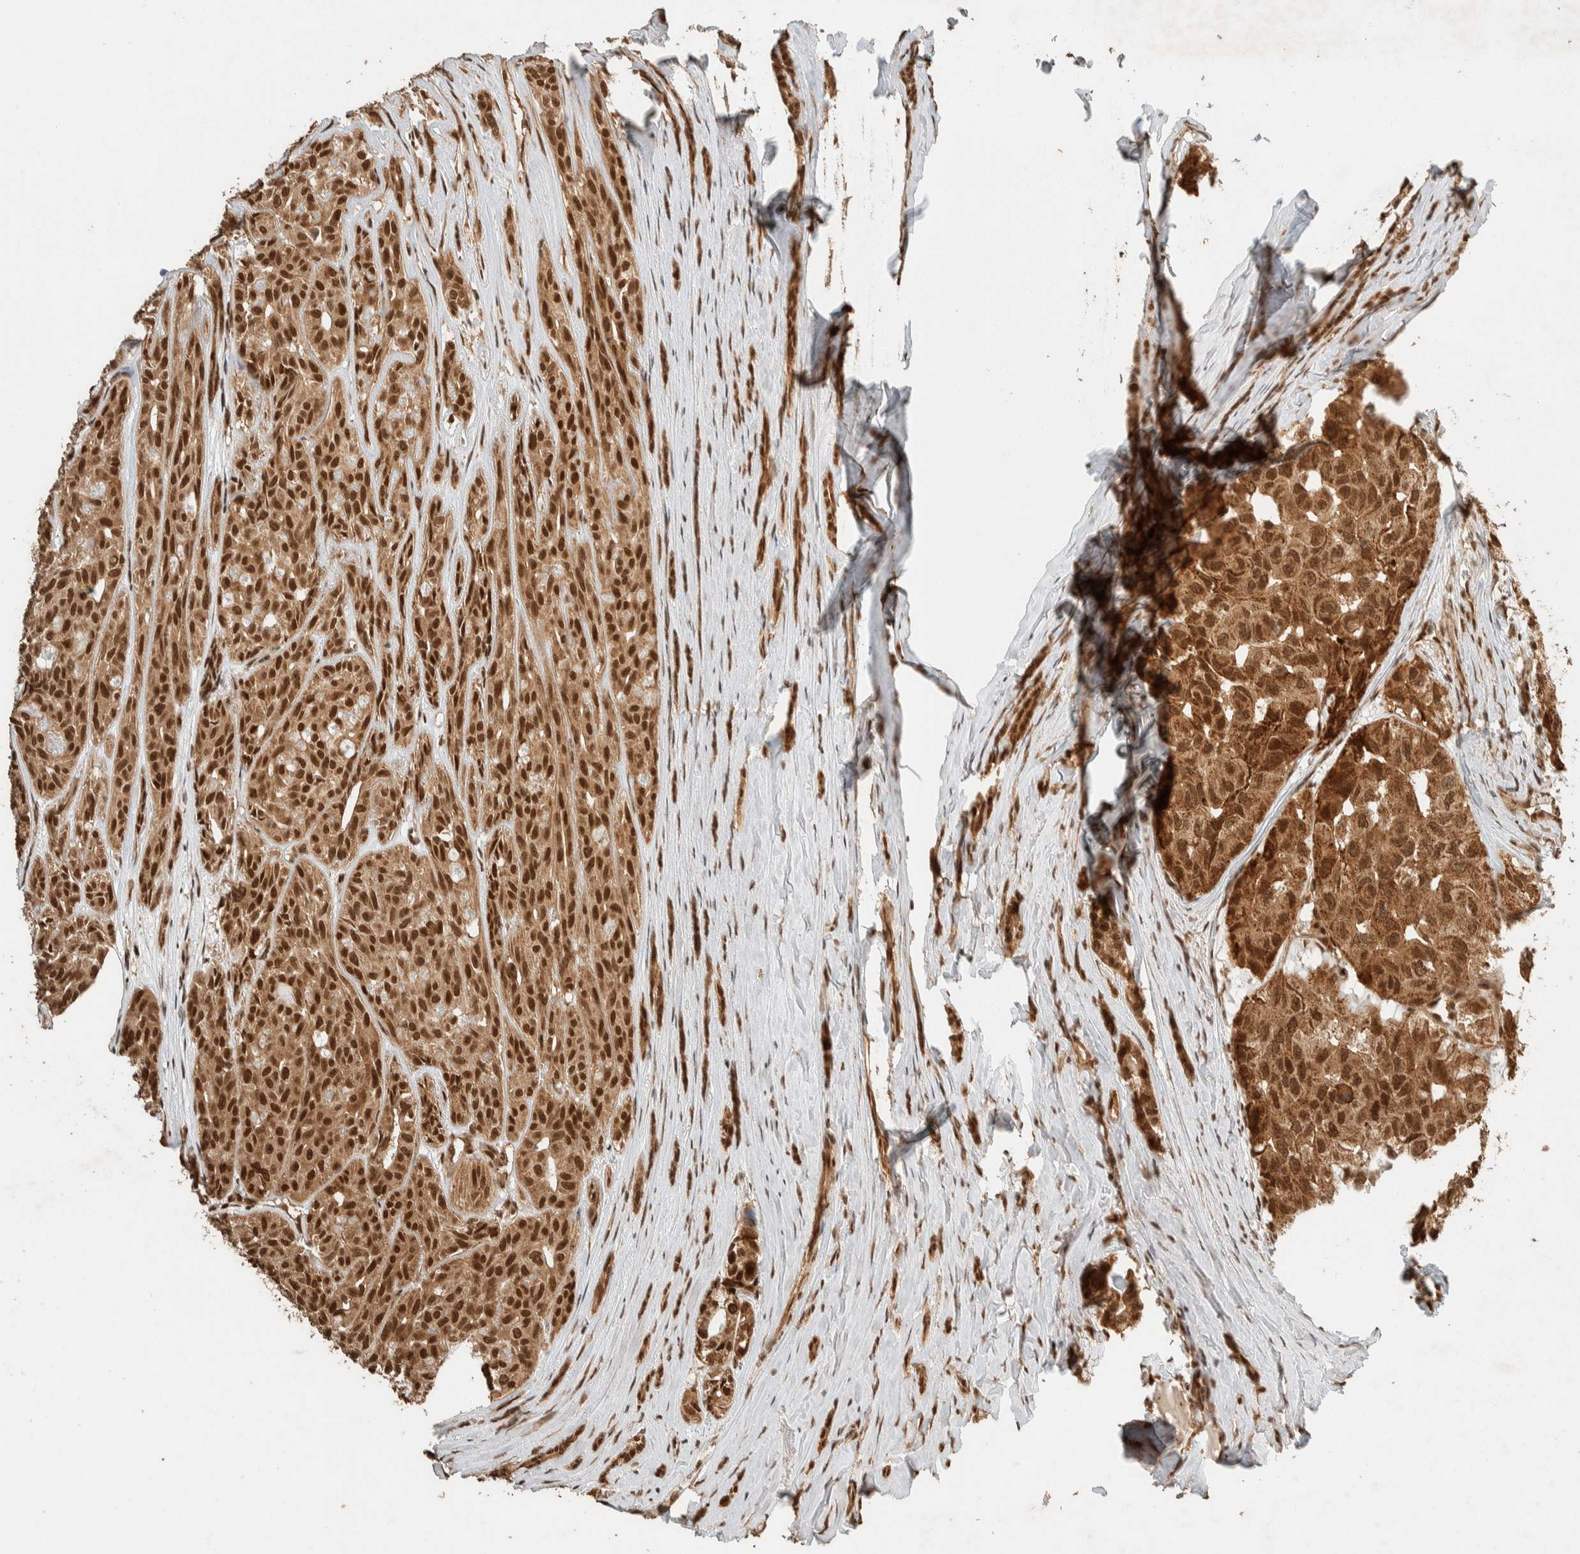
{"staining": {"intensity": "strong", "quantity": ">75%", "location": "cytoplasmic/membranous,nuclear"}, "tissue": "head and neck cancer", "cell_type": "Tumor cells", "image_type": "cancer", "snomed": [{"axis": "morphology", "description": "Adenocarcinoma, NOS"}, {"axis": "topography", "description": "Salivary gland, NOS"}, {"axis": "topography", "description": "Head-Neck"}], "caption": "IHC histopathology image of head and neck adenocarcinoma stained for a protein (brown), which reveals high levels of strong cytoplasmic/membranous and nuclear positivity in about >75% of tumor cells.", "gene": "ZBTB2", "patient": {"sex": "female", "age": 76}}